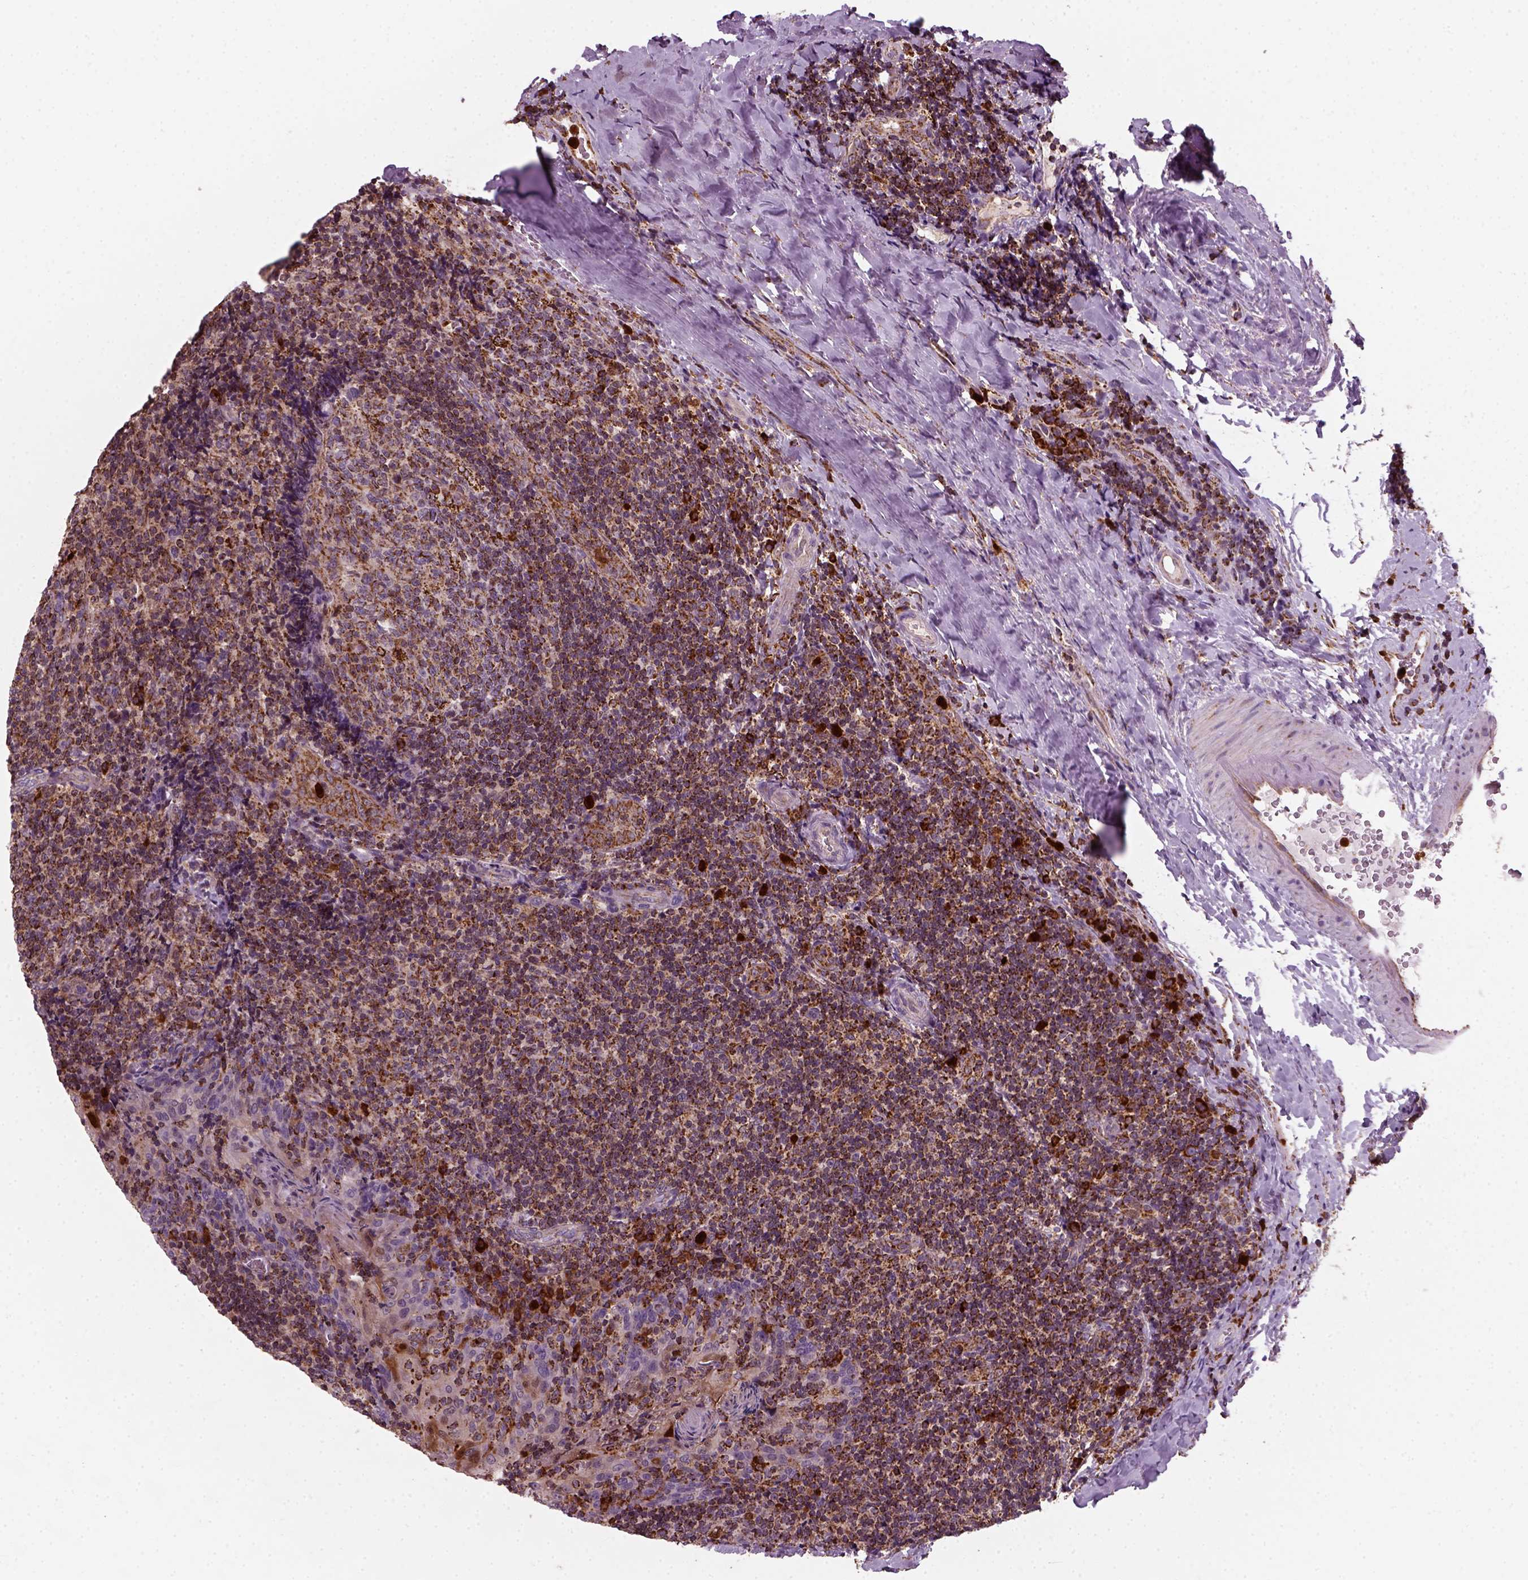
{"staining": {"intensity": "strong", "quantity": ">75%", "location": "cytoplasmic/membranous"}, "tissue": "tonsil", "cell_type": "Germinal center cells", "image_type": "normal", "snomed": [{"axis": "morphology", "description": "Normal tissue, NOS"}, {"axis": "topography", "description": "Tonsil"}], "caption": "Germinal center cells display high levels of strong cytoplasmic/membranous expression in approximately >75% of cells in normal tonsil. (DAB IHC with brightfield microscopy, high magnification).", "gene": "NUDT16L1", "patient": {"sex": "male", "age": 17}}